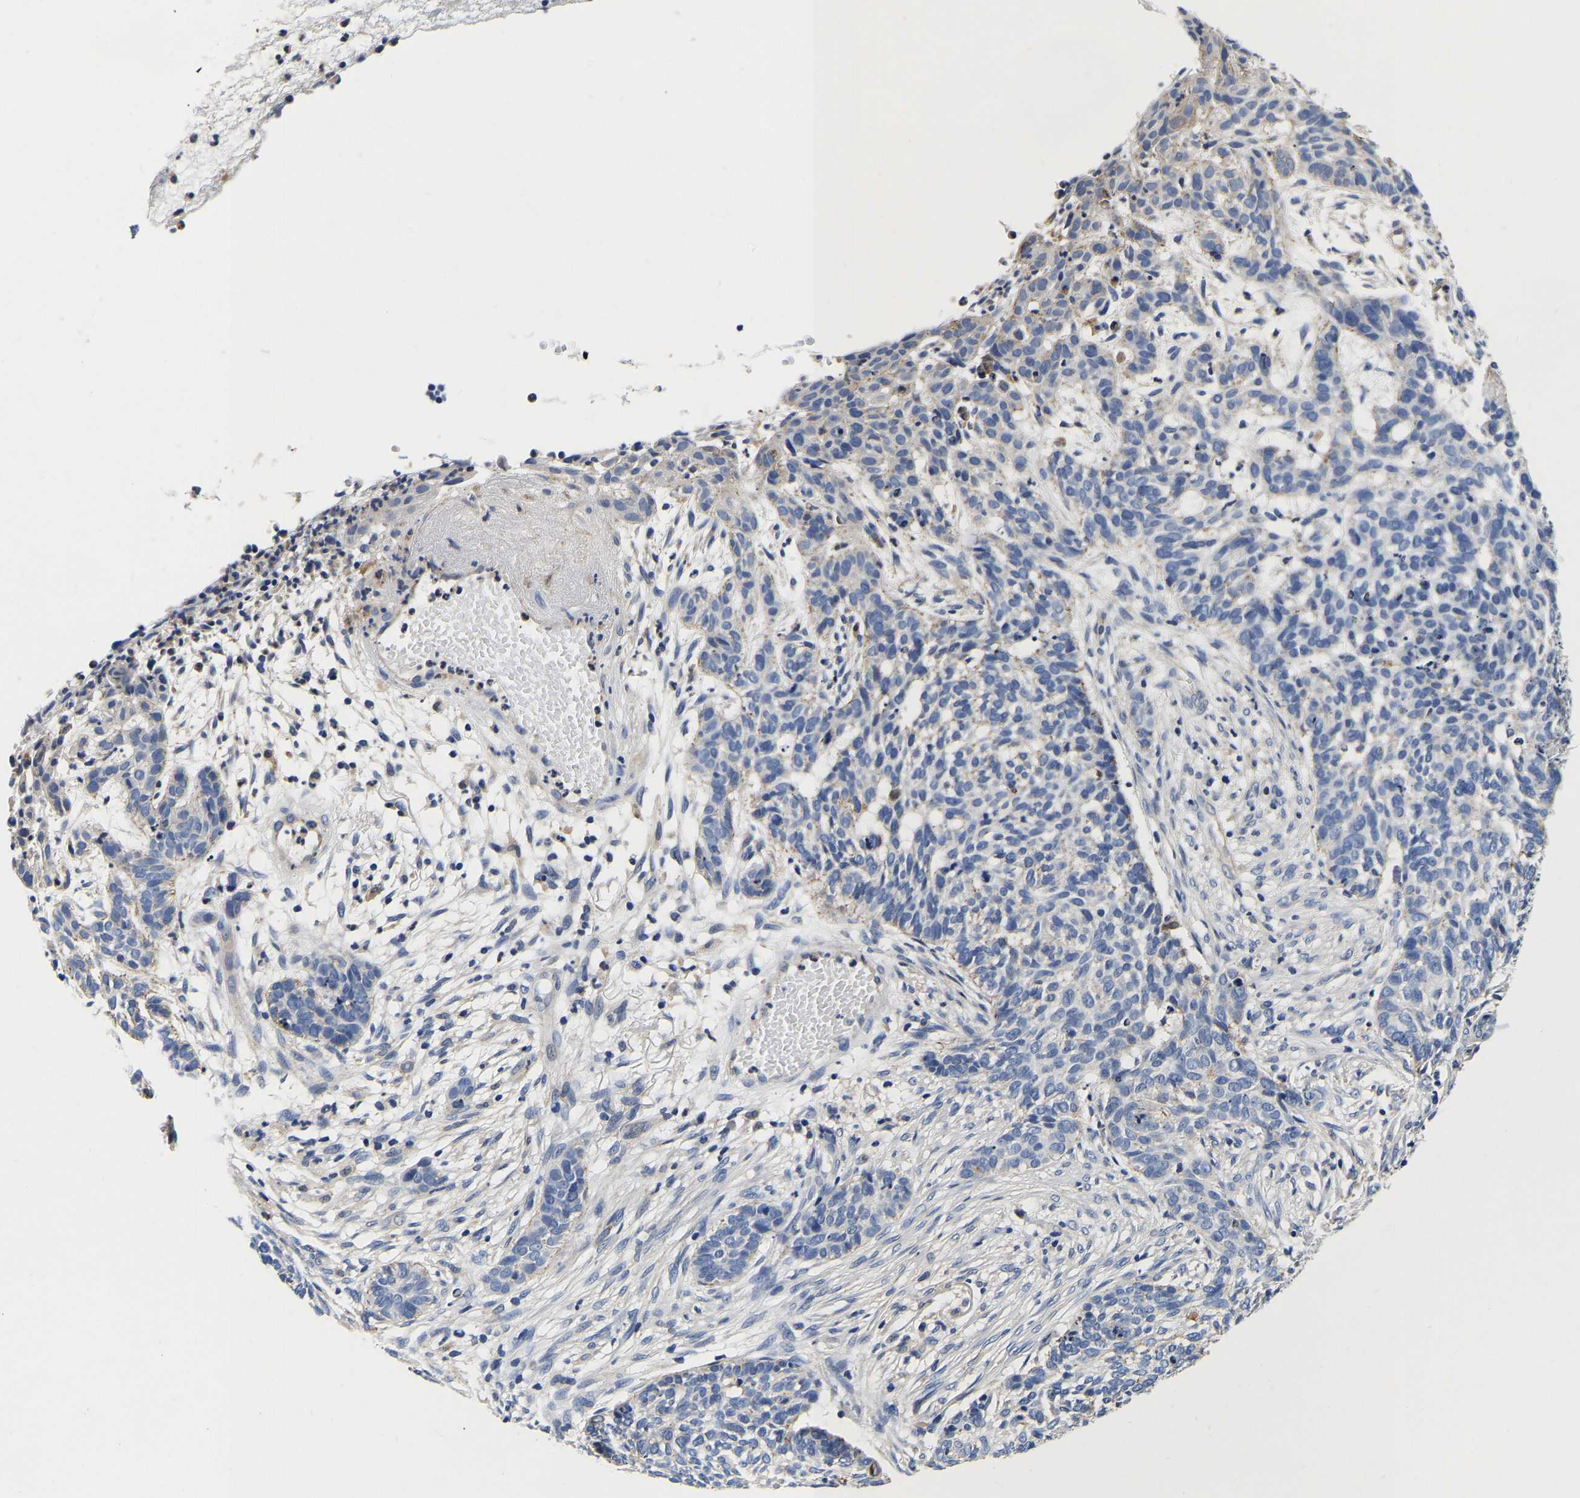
{"staining": {"intensity": "negative", "quantity": "none", "location": "none"}, "tissue": "skin cancer", "cell_type": "Tumor cells", "image_type": "cancer", "snomed": [{"axis": "morphology", "description": "Basal cell carcinoma"}, {"axis": "topography", "description": "Skin"}], "caption": "Protein analysis of skin basal cell carcinoma demonstrates no significant expression in tumor cells.", "gene": "GRN", "patient": {"sex": "male", "age": 85}}